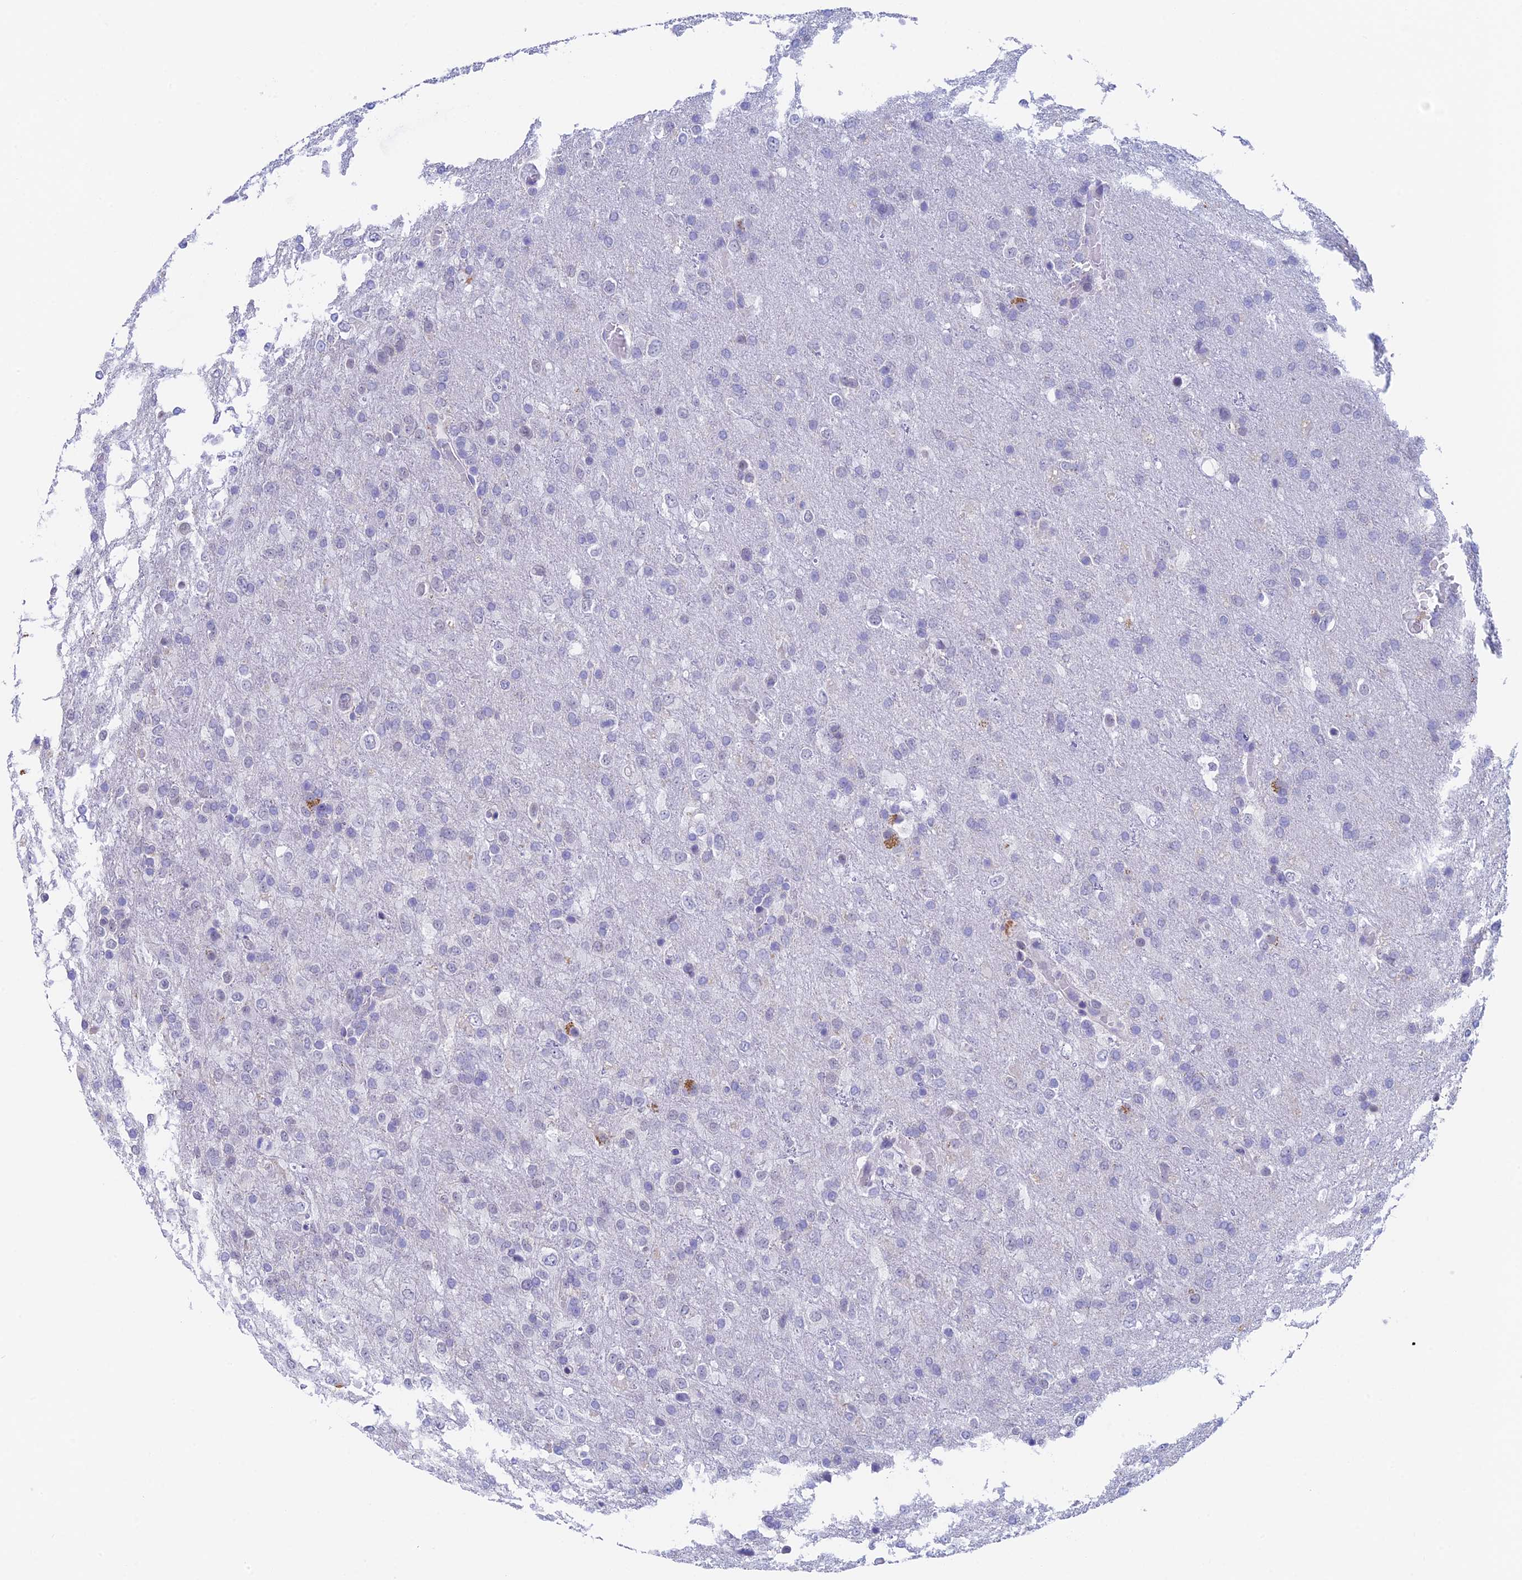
{"staining": {"intensity": "negative", "quantity": "none", "location": "none"}, "tissue": "glioma", "cell_type": "Tumor cells", "image_type": "cancer", "snomed": [{"axis": "morphology", "description": "Glioma, malignant, High grade"}, {"axis": "topography", "description": "Brain"}], "caption": "The immunohistochemistry histopathology image has no significant expression in tumor cells of high-grade glioma (malignant) tissue.", "gene": "REXO5", "patient": {"sex": "female", "age": 74}}